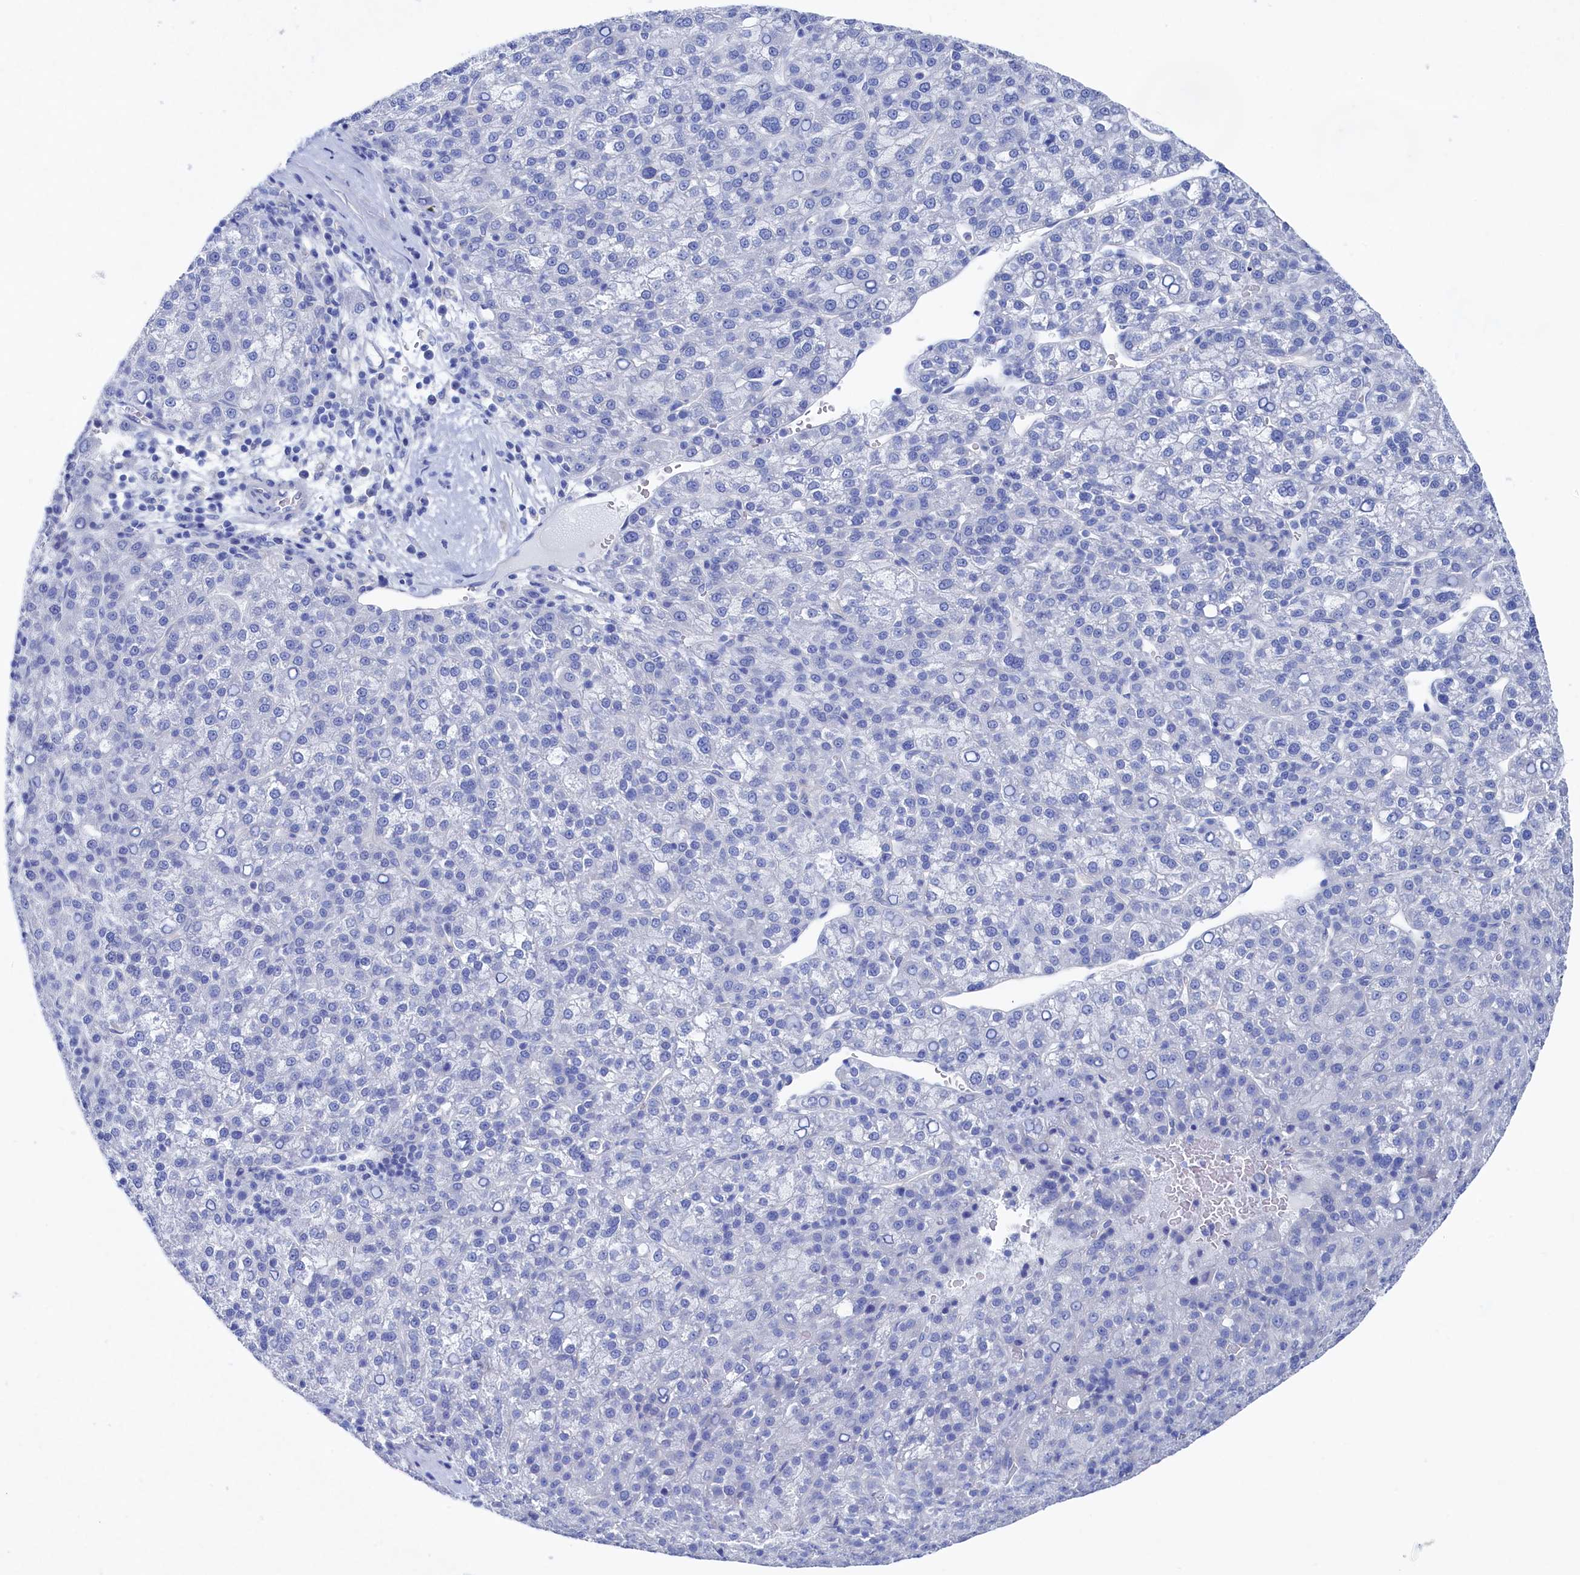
{"staining": {"intensity": "negative", "quantity": "none", "location": "none"}, "tissue": "liver cancer", "cell_type": "Tumor cells", "image_type": "cancer", "snomed": [{"axis": "morphology", "description": "Carcinoma, Hepatocellular, NOS"}, {"axis": "topography", "description": "Liver"}], "caption": "This is a micrograph of IHC staining of hepatocellular carcinoma (liver), which shows no expression in tumor cells.", "gene": "TMOD2", "patient": {"sex": "female", "age": 58}}